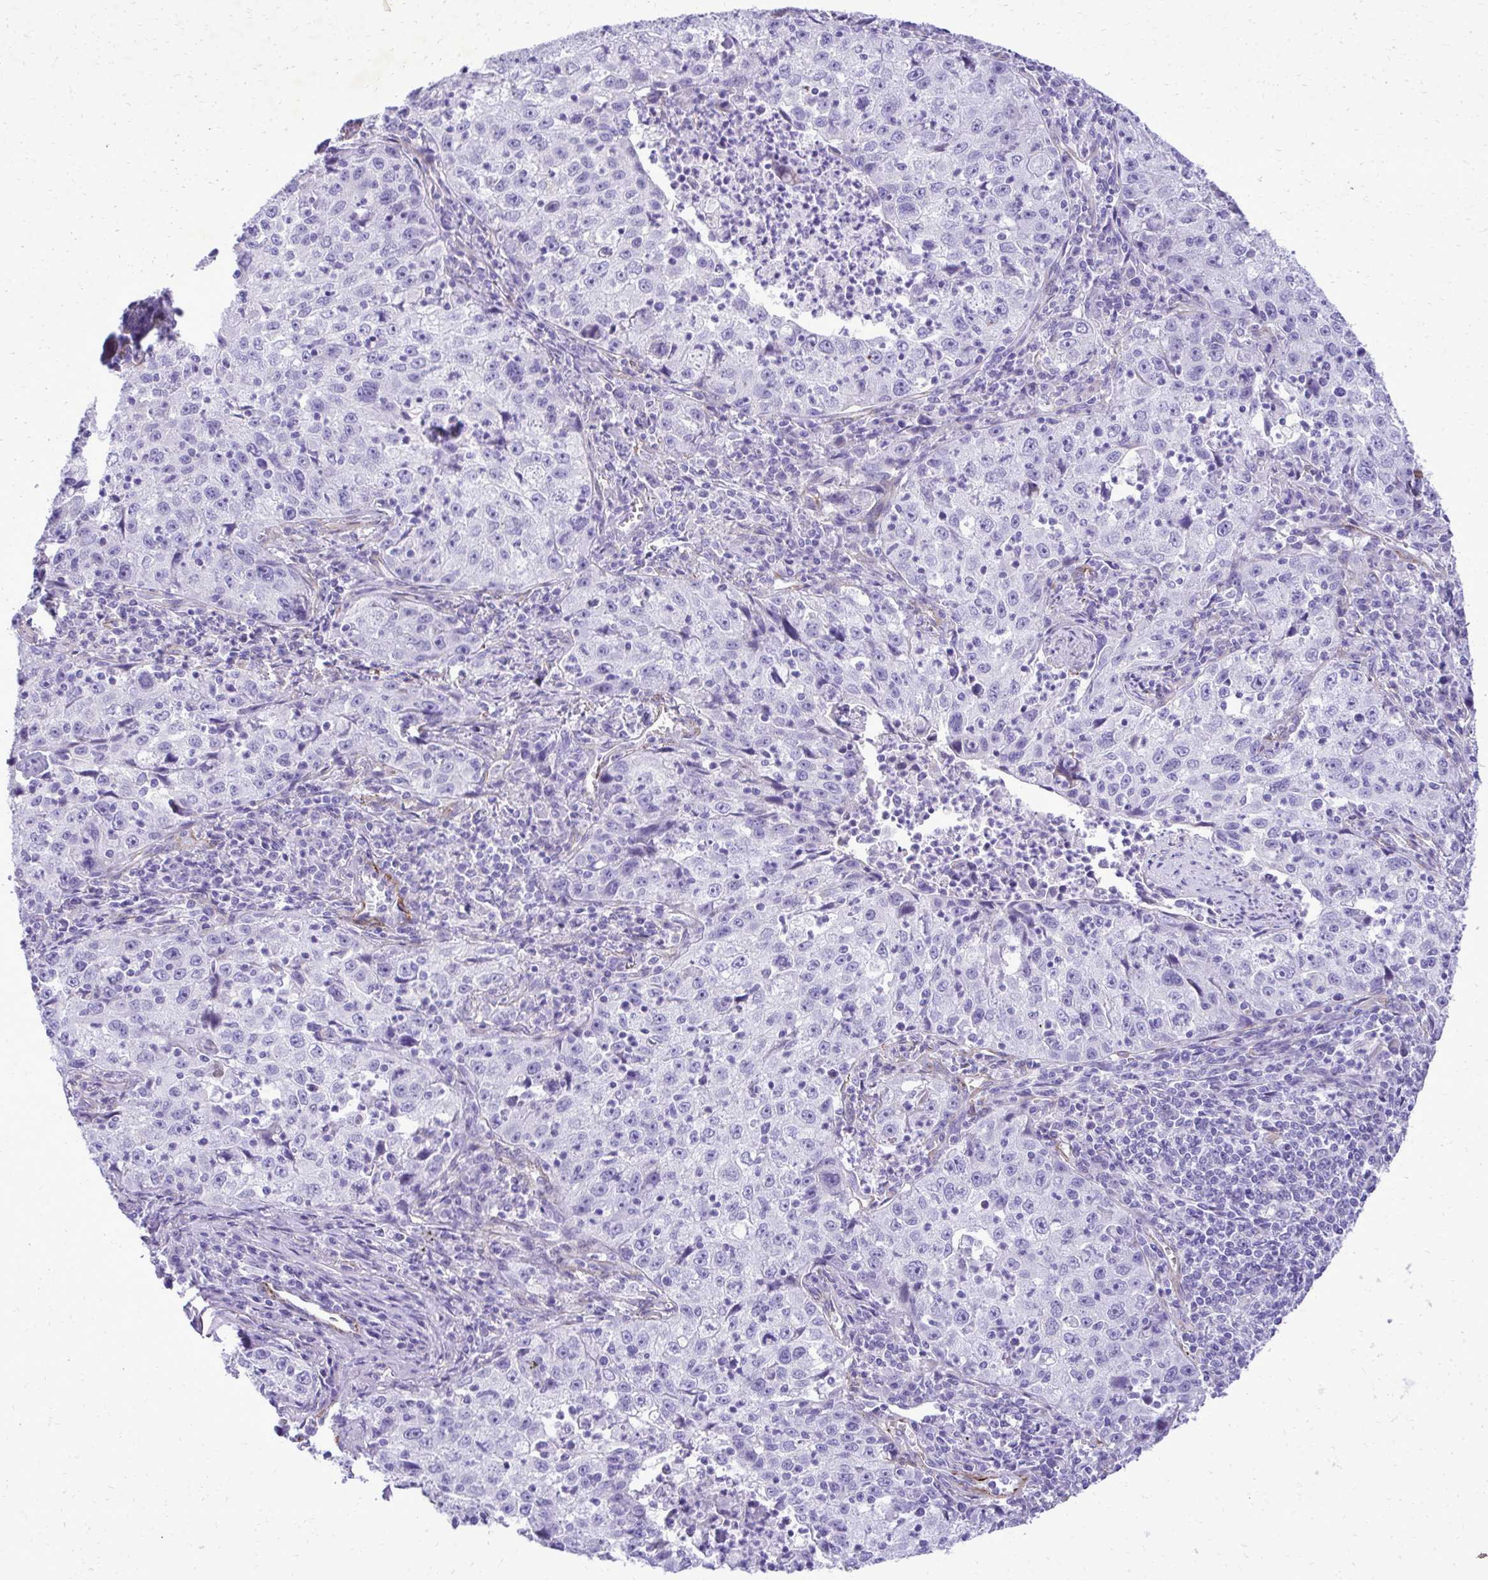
{"staining": {"intensity": "negative", "quantity": "none", "location": "none"}, "tissue": "lung cancer", "cell_type": "Tumor cells", "image_type": "cancer", "snomed": [{"axis": "morphology", "description": "Squamous cell carcinoma, NOS"}, {"axis": "topography", "description": "Lung"}], "caption": "A high-resolution histopathology image shows IHC staining of lung cancer, which reveals no significant staining in tumor cells.", "gene": "PITPNM3", "patient": {"sex": "male", "age": 71}}